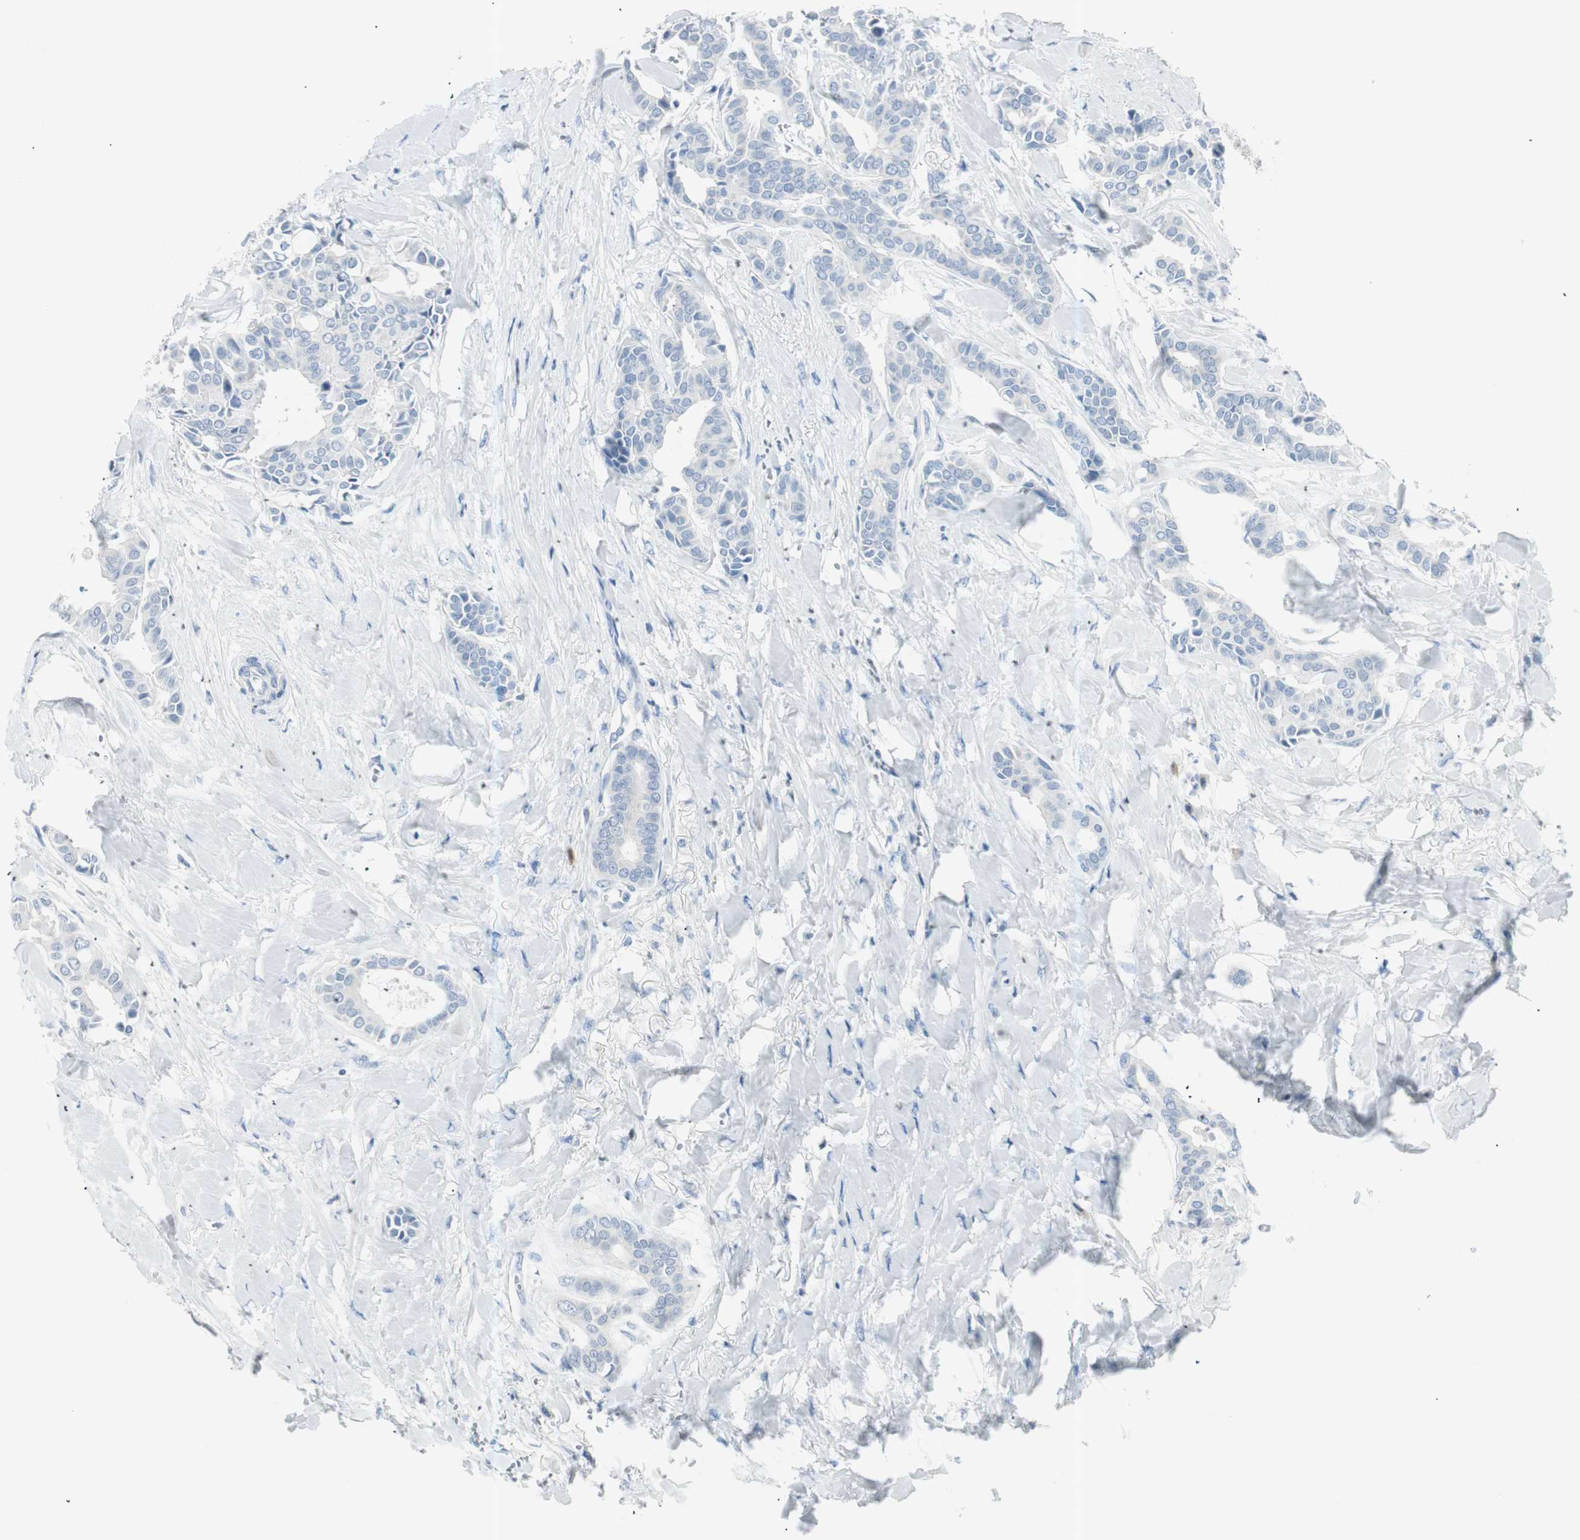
{"staining": {"intensity": "negative", "quantity": "none", "location": "none"}, "tissue": "head and neck cancer", "cell_type": "Tumor cells", "image_type": "cancer", "snomed": [{"axis": "morphology", "description": "Adenocarcinoma, NOS"}, {"axis": "topography", "description": "Salivary gland"}, {"axis": "topography", "description": "Head-Neck"}], "caption": "This is a image of immunohistochemistry (IHC) staining of head and neck cancer (adenocarcinoma), which shows no staining in tumor cells. (Brightfield microscopy of DAB (3,3'-diaminobenzidine) IHC at high magnification).", "gene": "PRTN3", "patient": {"sex": "female", "age": 59}}